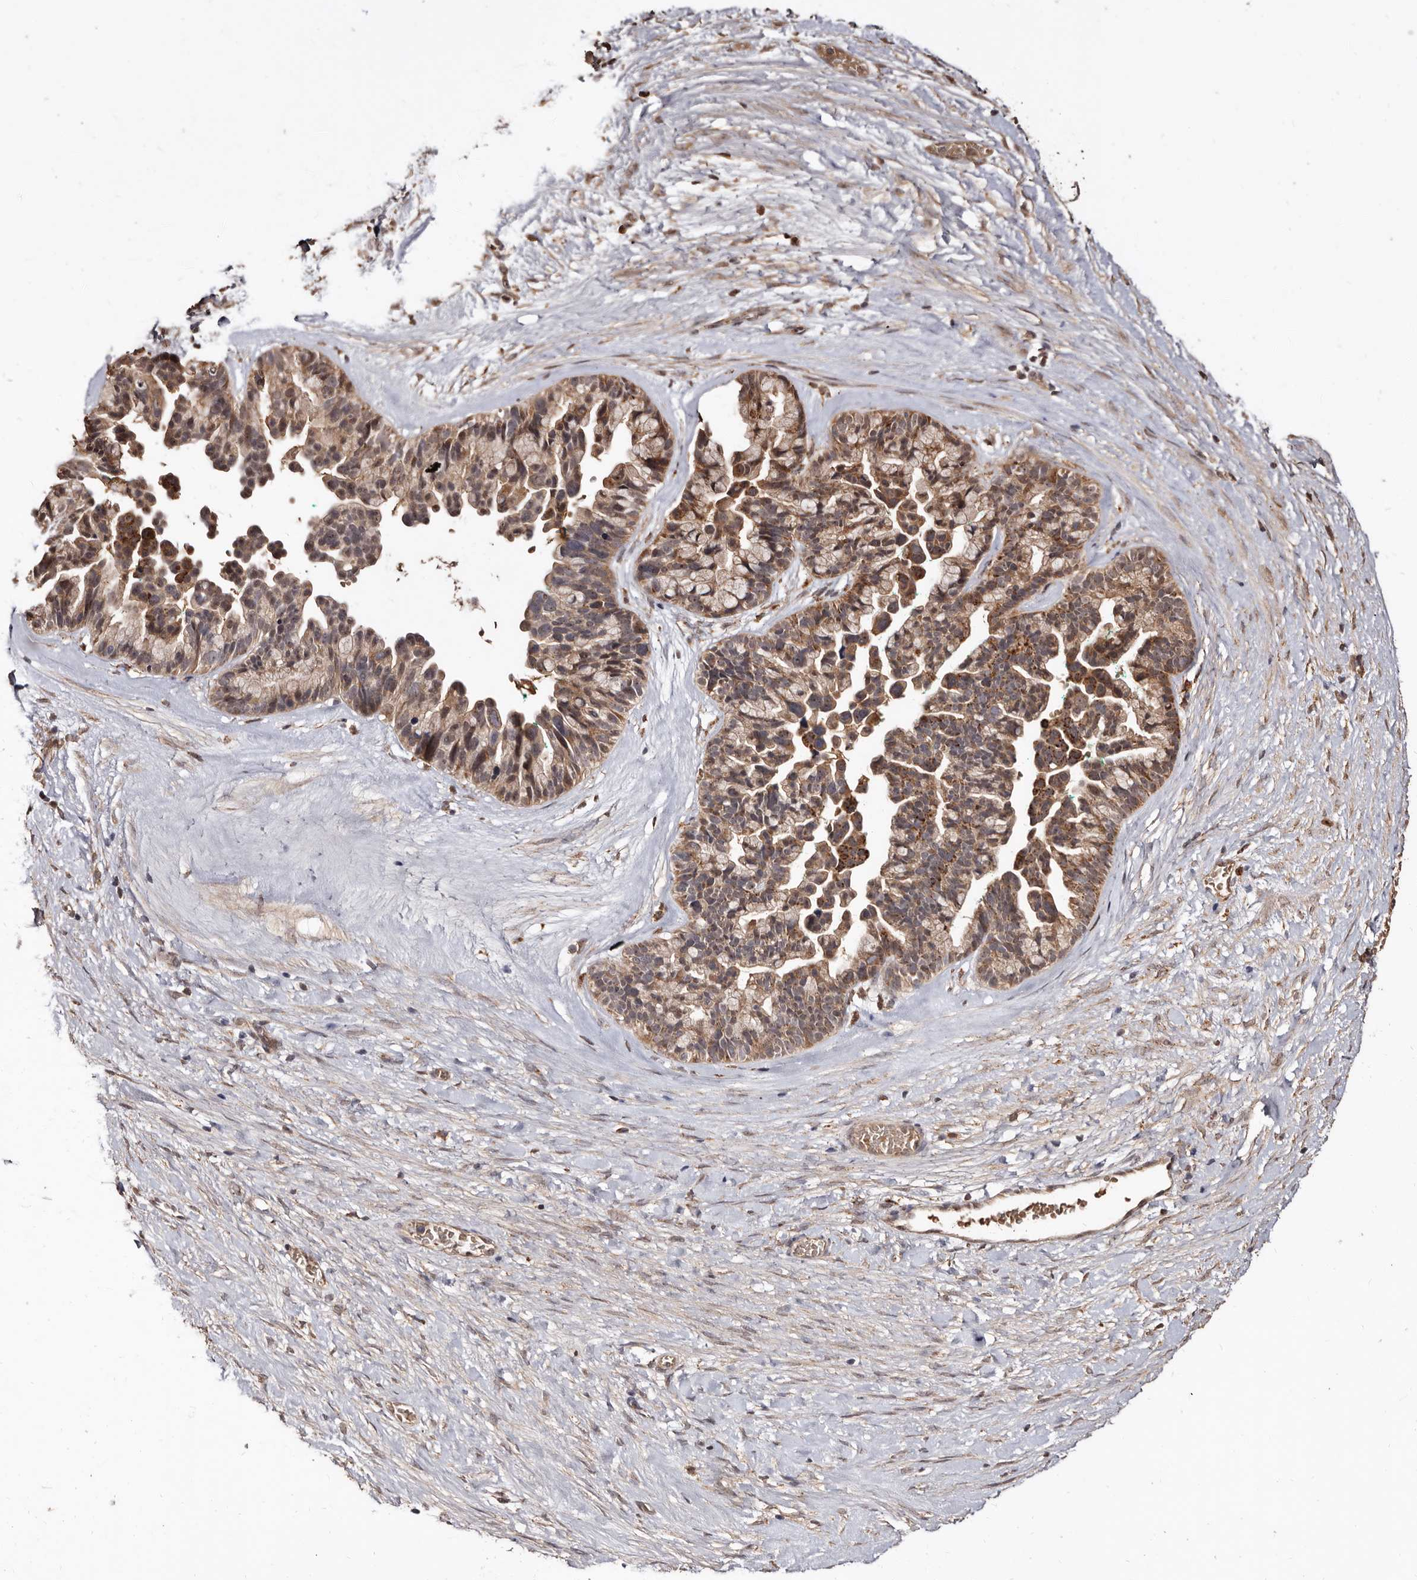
{"staining": {"intensity": "moderate", "quantity": ">75%", "location": "cytoplasmic/membranous"}, "tissue": "ovarian cancer", "cell_type": "Tumor cells", "image_type": "cancer", "snomed": [{"axis": "morphology", "description": "Cystadenocarcinoma, serous, NOS"}, {"axis": "topography", "description": "Ovary"}], "caption": "Protein positivity by IHC exhibits moderate cytoplasmic/membranous staining in approximately >75% of tumor cells in ovarian serous cystadenocarcinoma.", "gene": "AKAP7", "patient": {"sex": "female", "age": 56}}